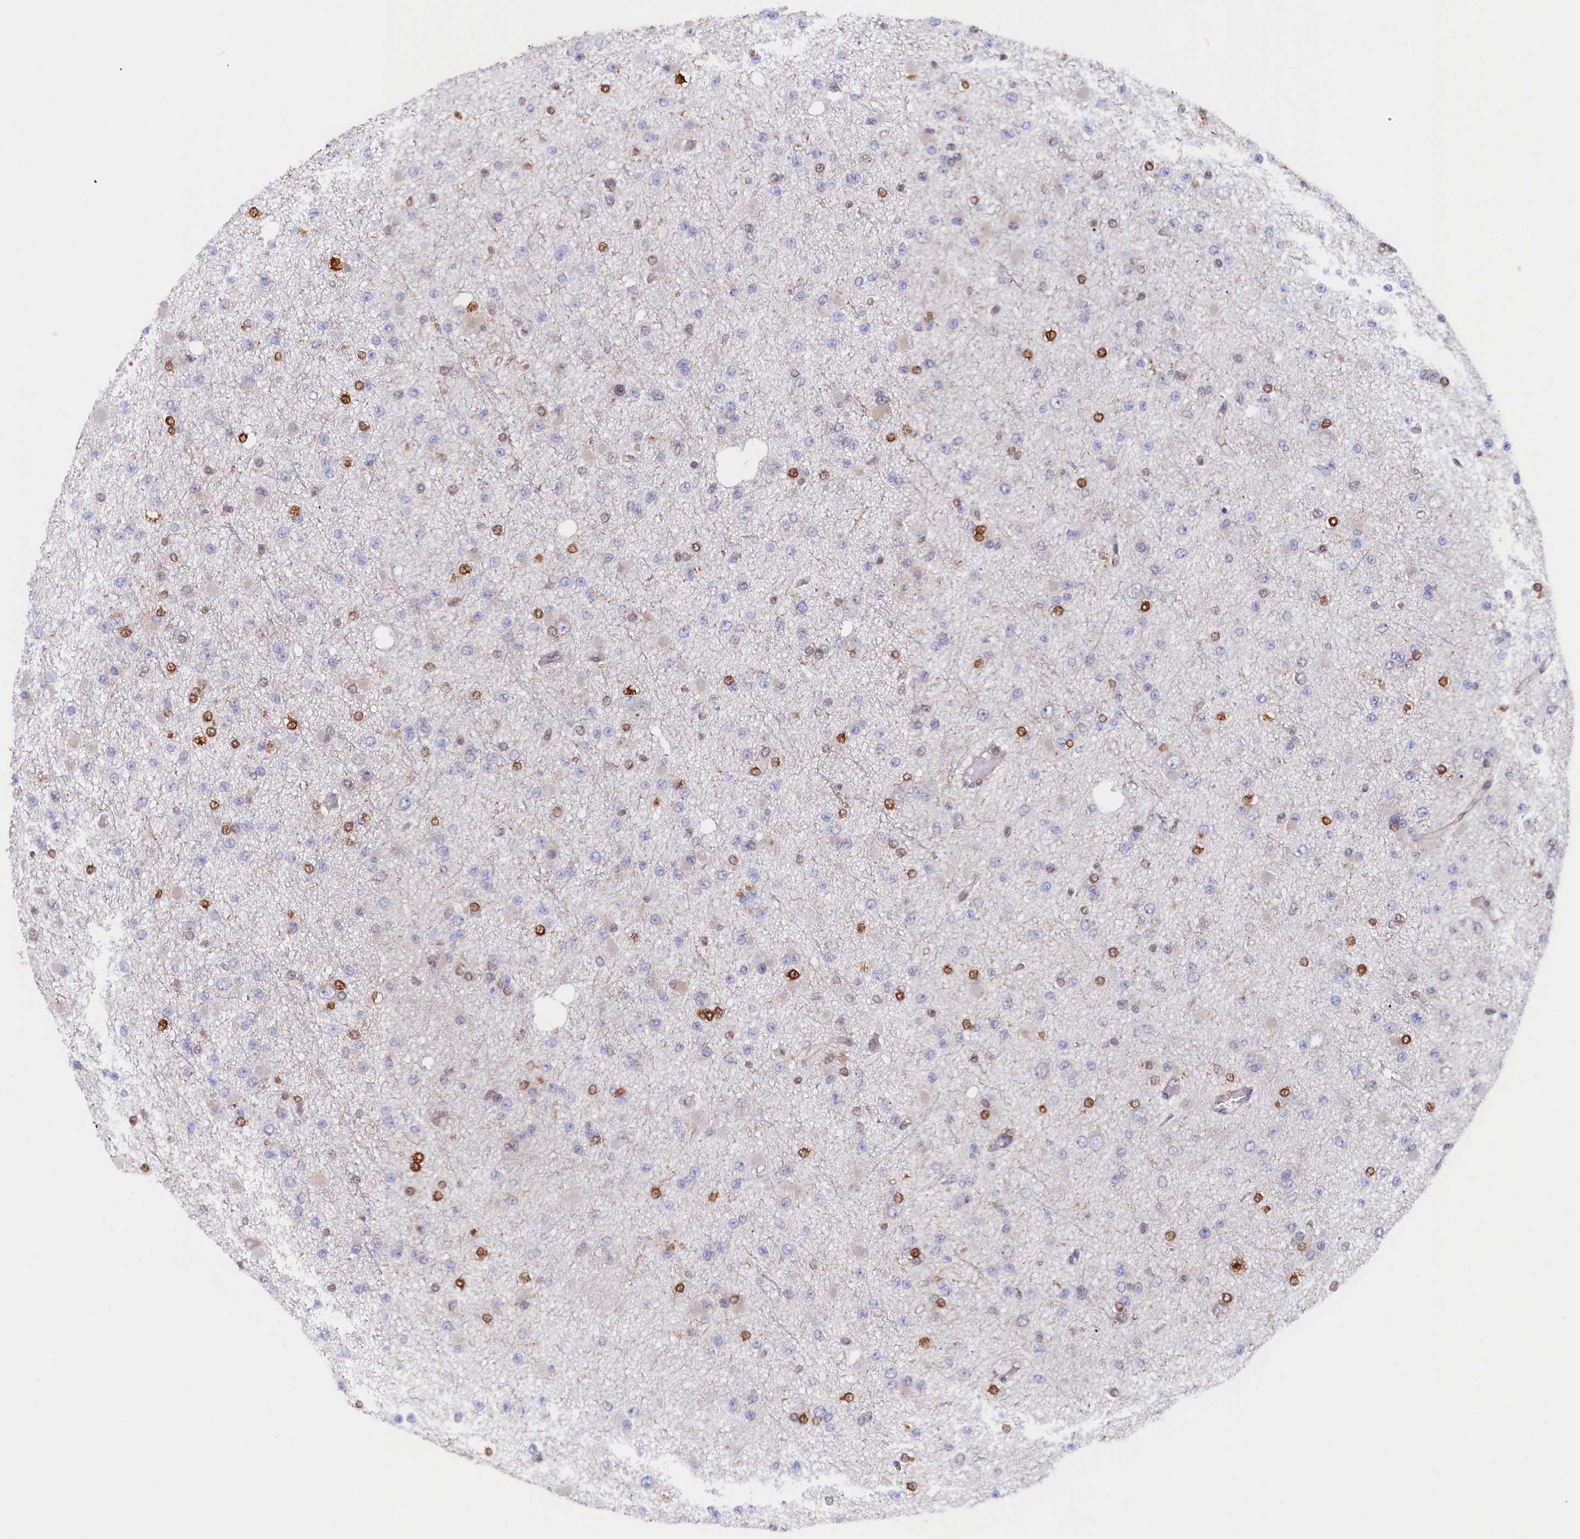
{"staining": {"intensity": "negative", "quantity": "none", "location": "none"}, "tissue": "glioma", "cell_type": "Tumor cells", "image_type": "cancer", "snomed": [{"axis": "morphology", "description": "Glioma, malignant, Low grade"}, {"axis": "topography", "description": "Brain"}], "caption": "Micrograph shows no significant protein expression in tumor cells of glioma.", "gene": "JPT2", "patient": {"sex": "female", "age": 22}}